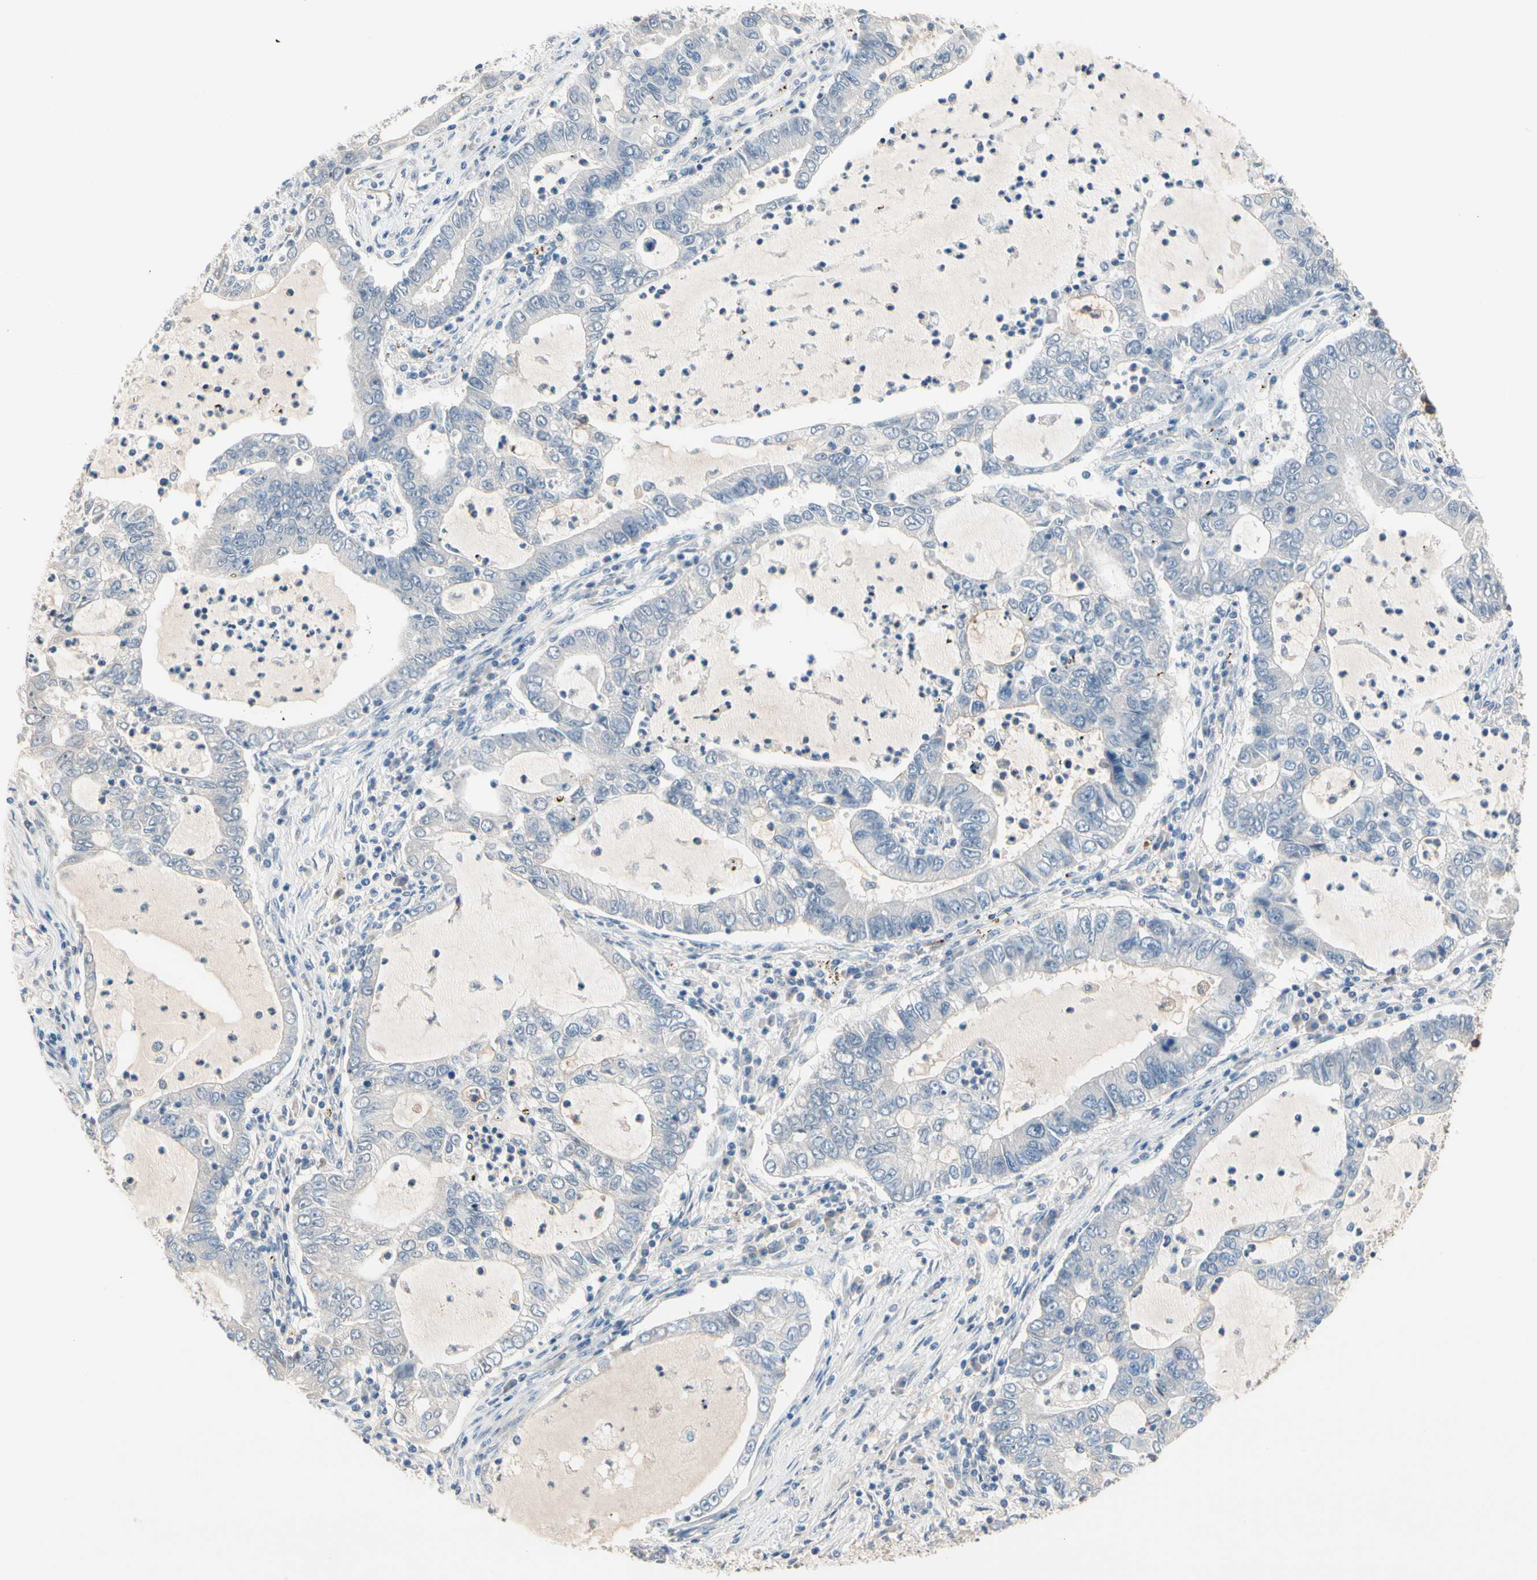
{"staining": {"intensity": "negative", "quantity": "none", "location": "none"}, "tissue": "lung cancer", "cell_type": "Tumor cells", "image_type": "cancer", "snomed": [{"axis": "morphology", "description": "Adenocarcinoma, NOS"}, {"axis": "topography", "description": "Lung"}], "caption": "Tumor cells show no significant protein staining in lung cancer (adenocarcinoma).", "gene": "MARK1", "patient": {"sex": "female", "age": 51}}